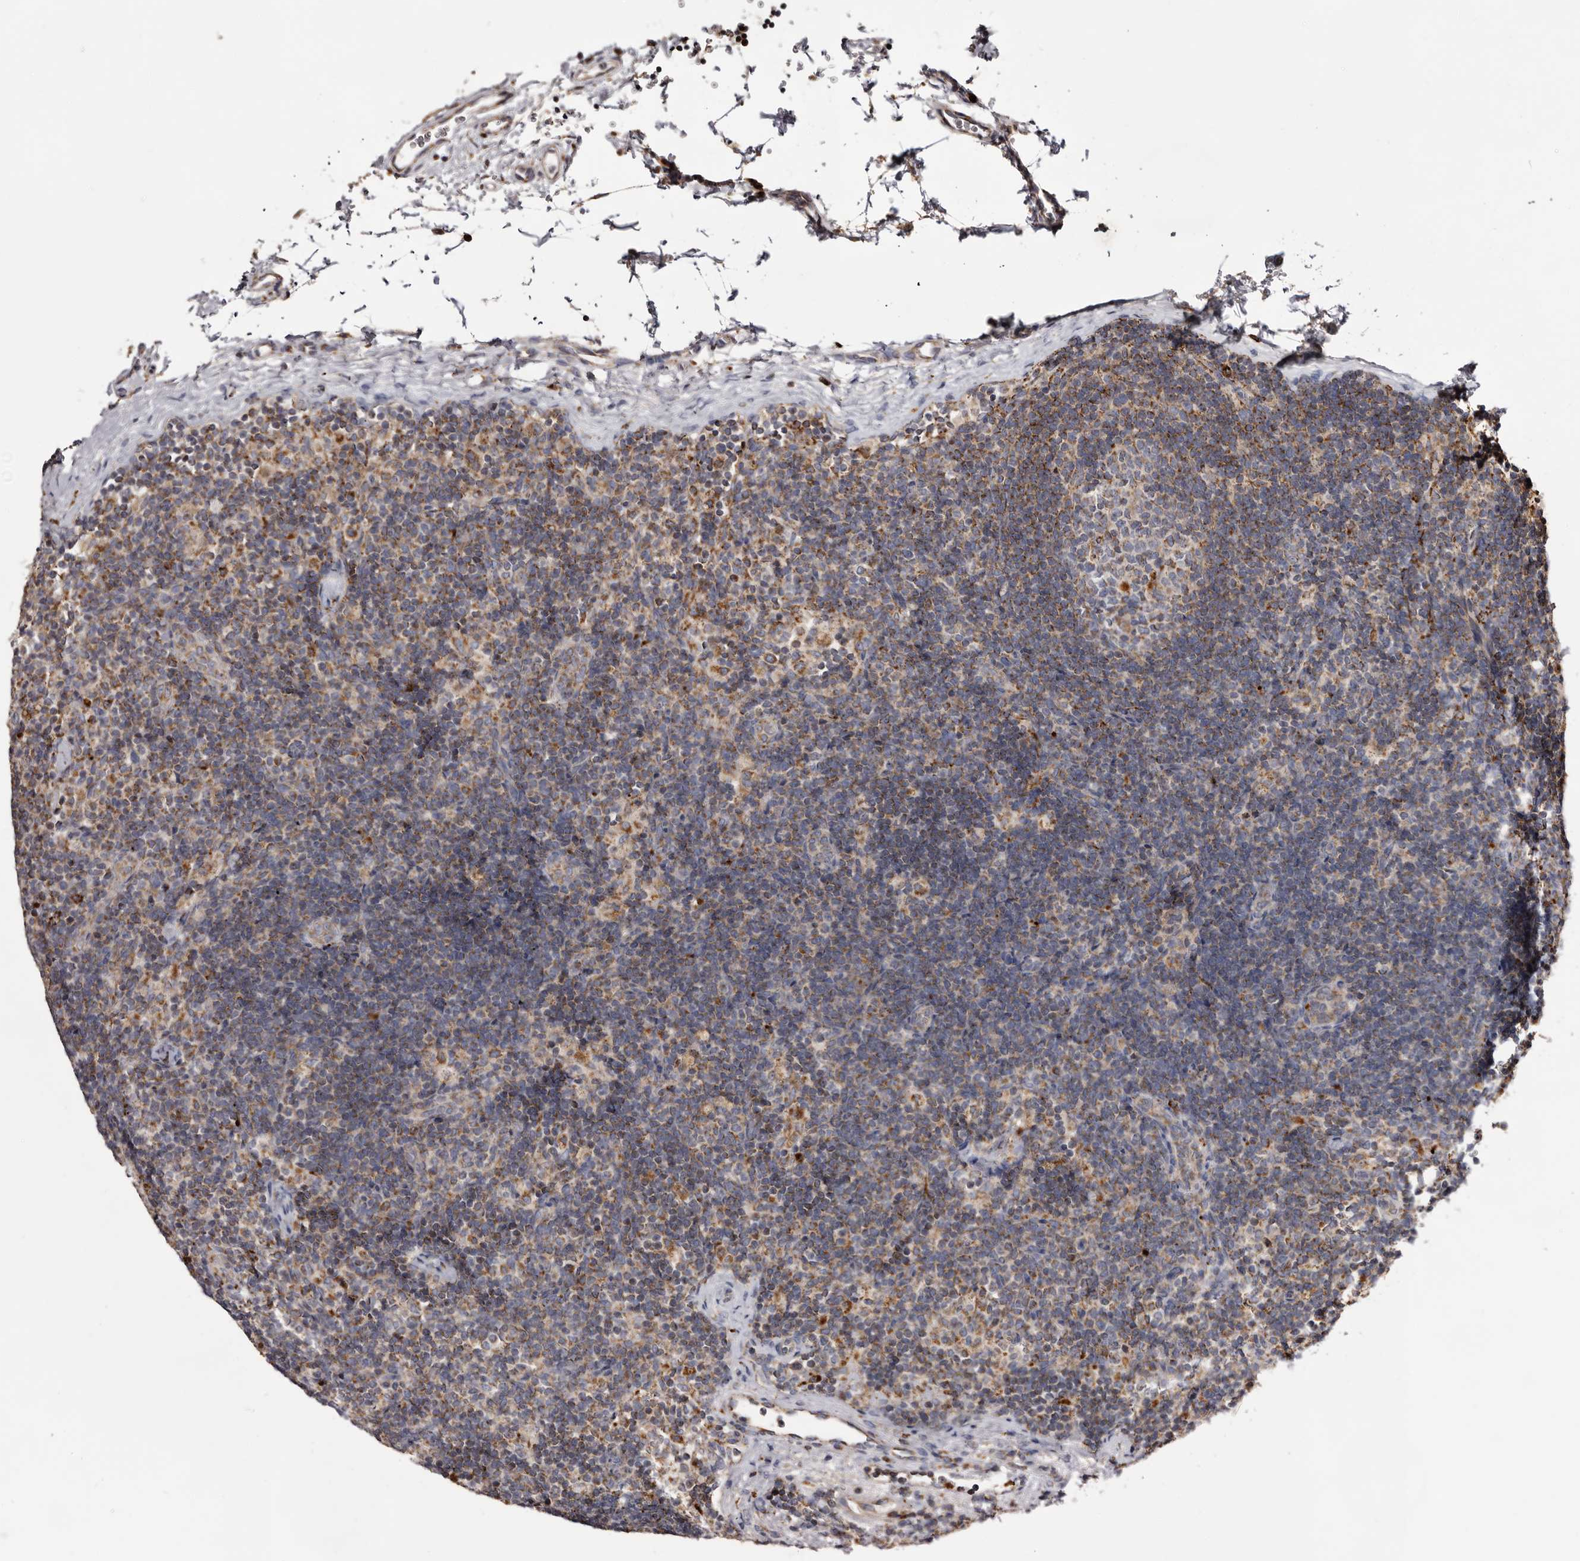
{"staining": {"intensity": "moderate", "quantity": "25%-75%", "location": "cytoplasmic/membranous"}, "tissue": "lymph node", "cell_type": "Germinal center cells", "image_type": "normal", "snomed": [{"axis": "morphology", "description": "Normal tissue, NOS"}, {"axis": "topography", "description": "Lymph node"}], "caption": "This histopathology image exhibits immunohistochemistry (IHC) staining of normal lymph node, with medium moderate cytoplasmic/membranous positivity in approximately 25%-75% of germinal center cells.", "gene": "MECR", "patient": {"sex": "female", "age": 22}}